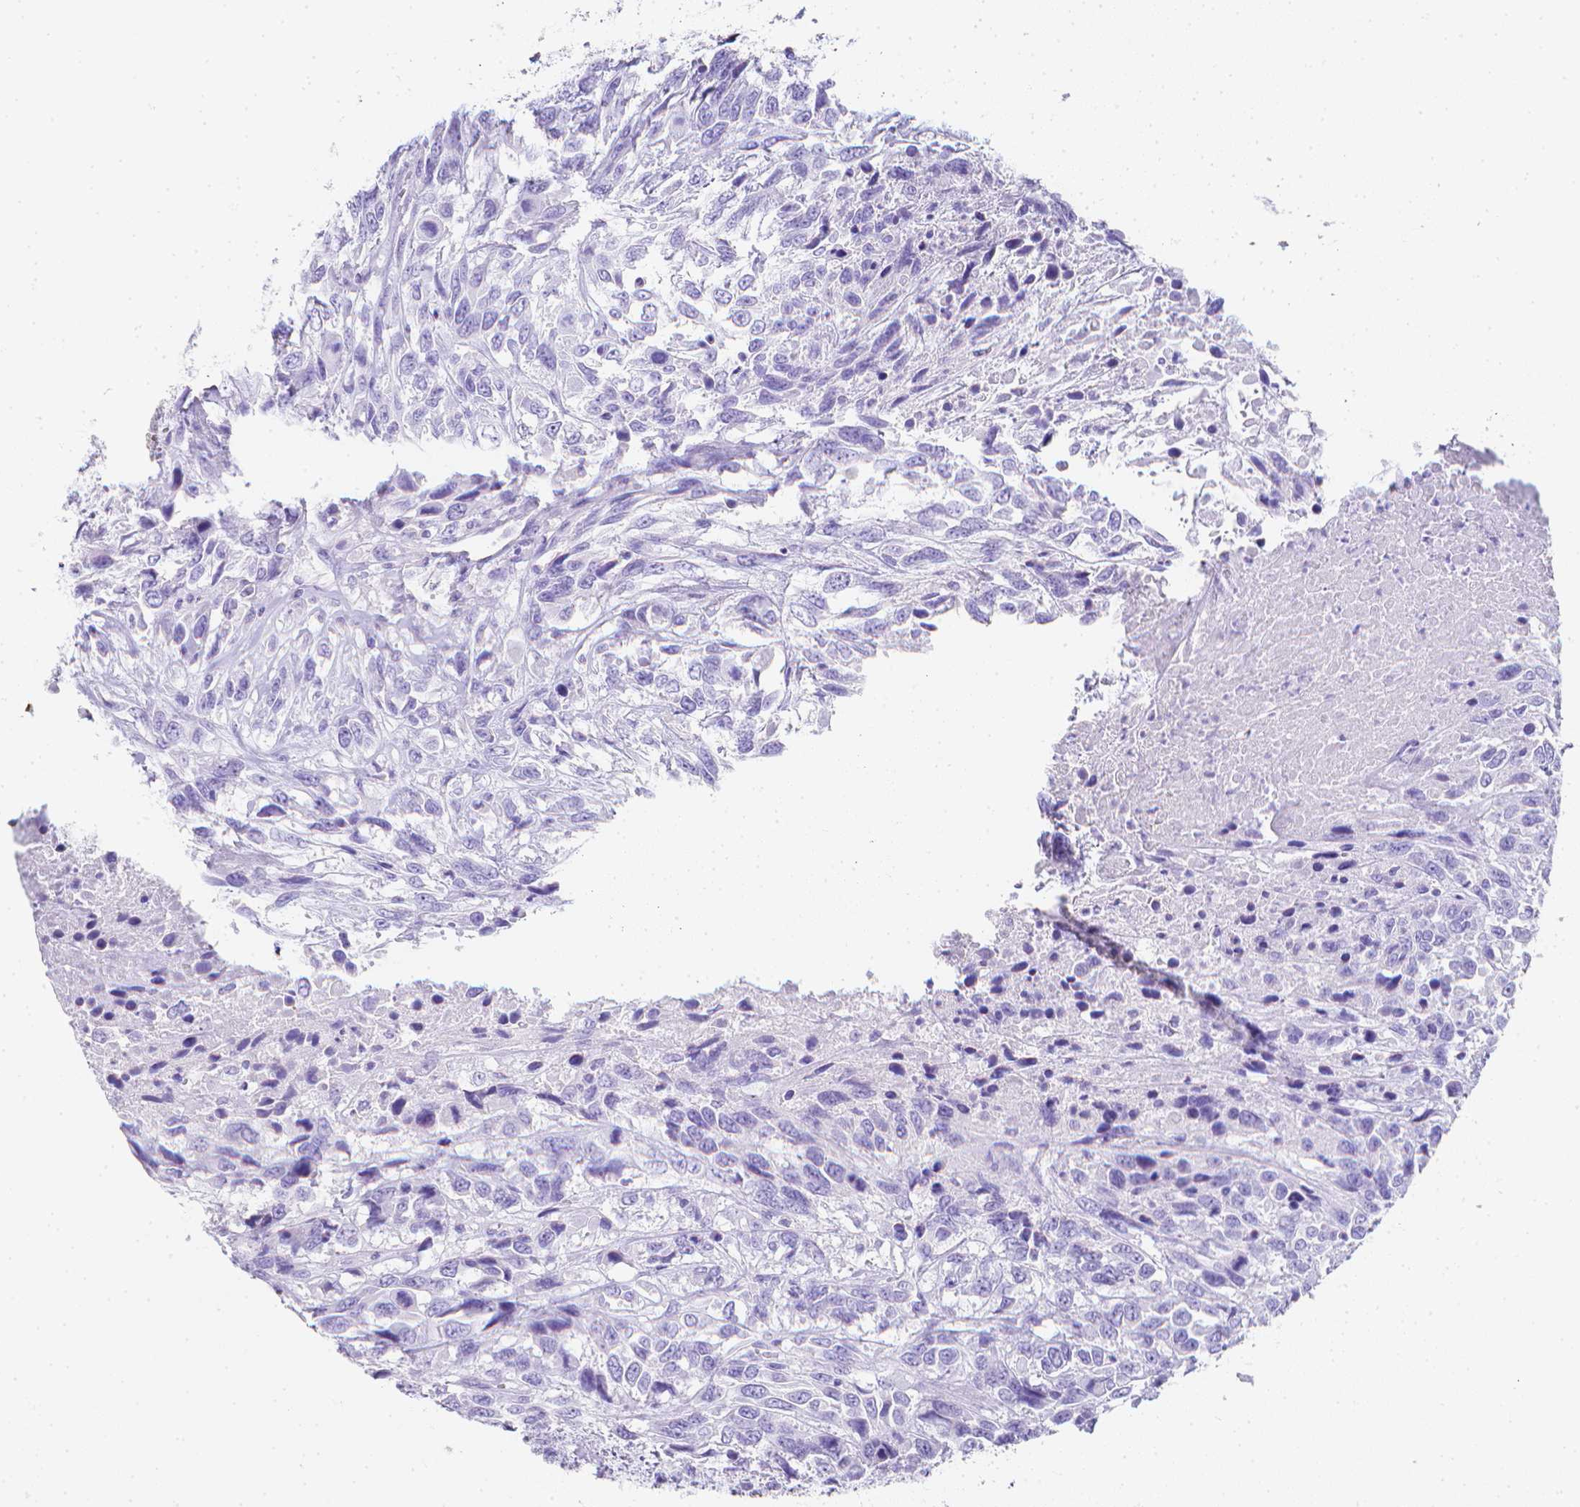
{"staining": {"intensity": "negative", "quantity": "none", "location": "none"}, "tissue": "urothelial cancer", "cell_type": "Tumor cells", "image_type": "cancer", "snomed": [{"axis": "morphology", "description": "Urothelial carcinoma, High grade"}, {"axis": "topography", "description": "Urinary bladder"}], "caption": "Tumor cells are negative for protein expression in human urothelial cancer.", "gene": "LGALS4", "patient": {"sex": "female", "age": 70}}